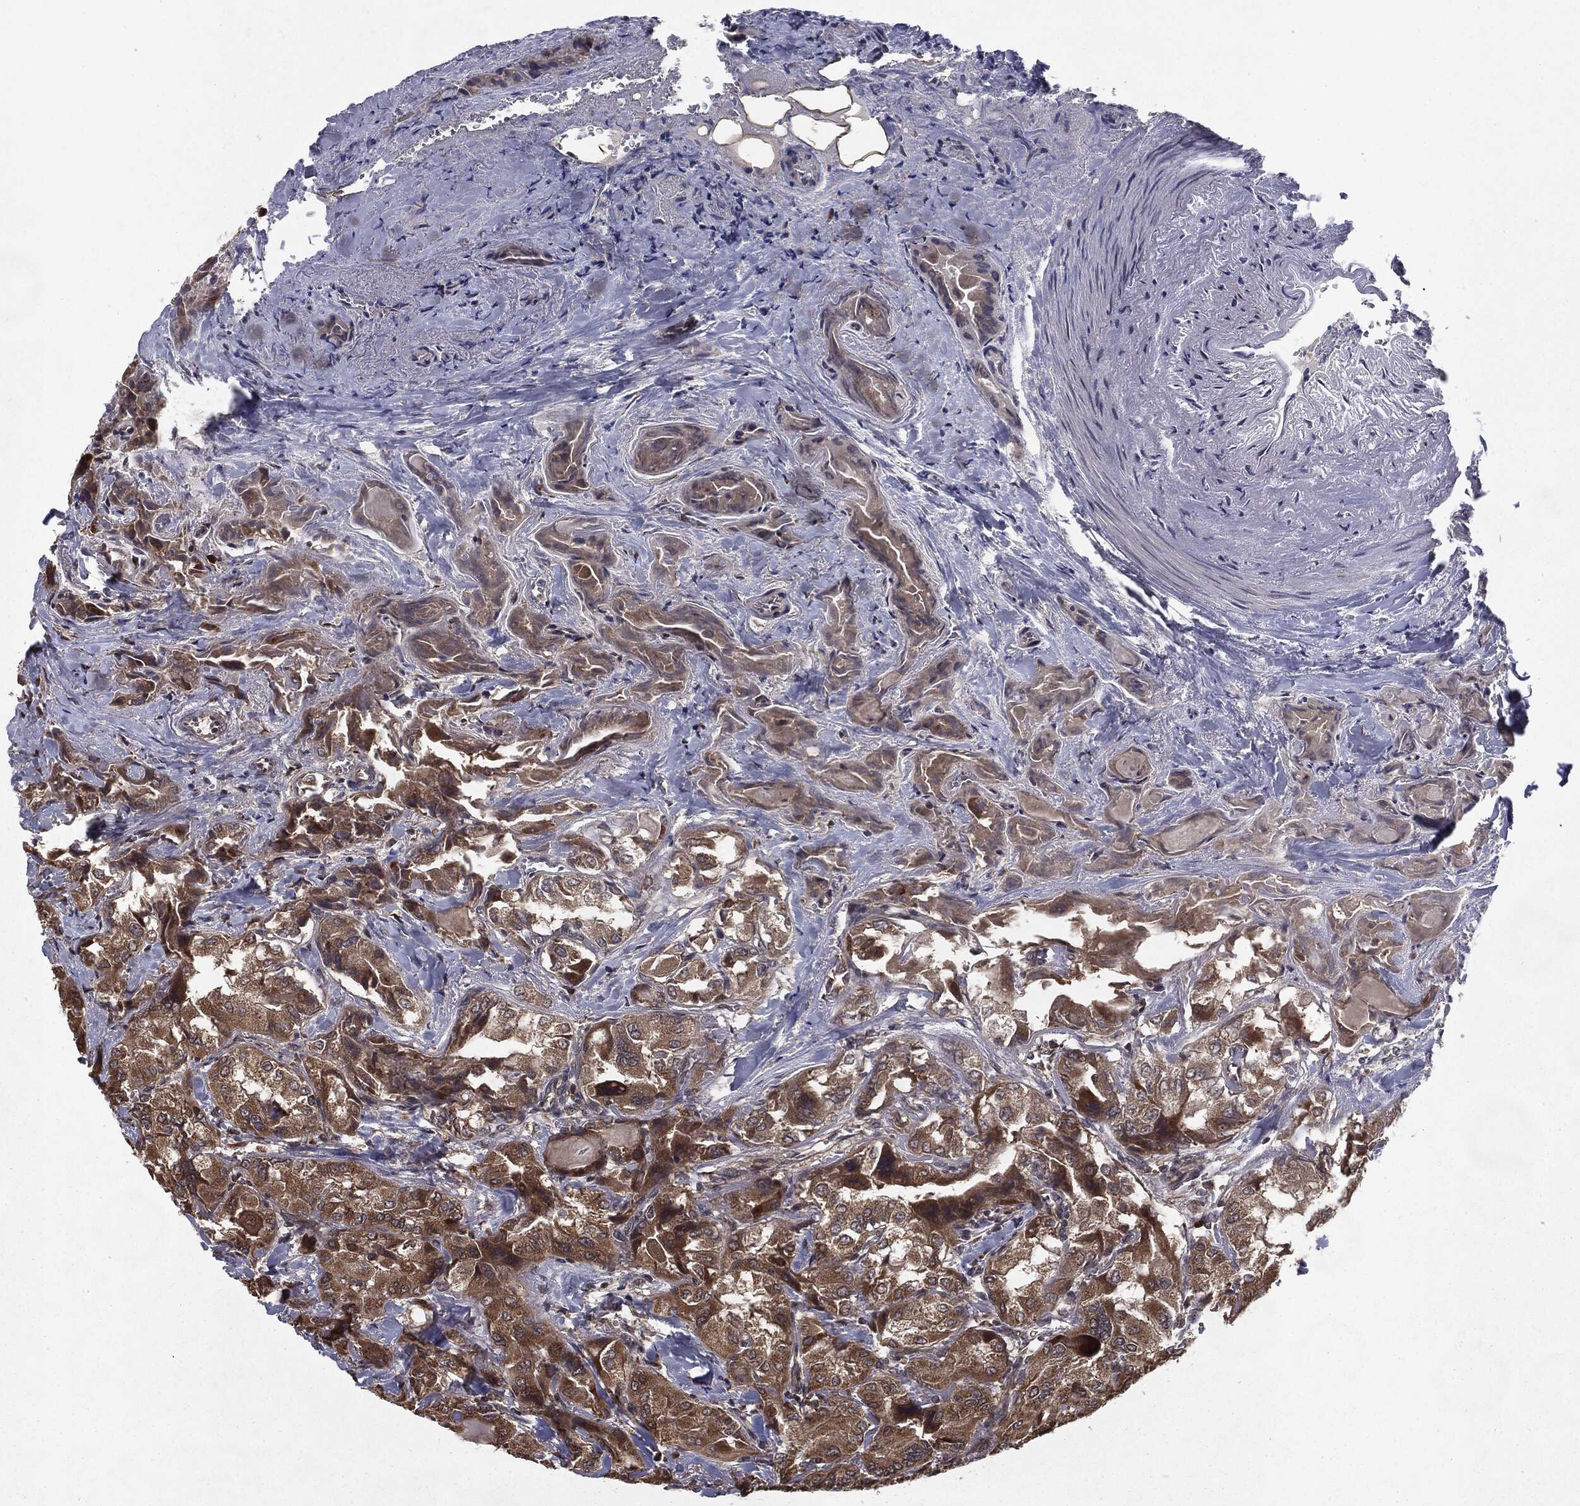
{"staining": {"intensity": "moderate", "quantity": ">75%", "location": "cytoplasmic/membranous"}, "tissue": "thyroid cancer", "cell_type": "Tumor cells", "image_type": "cancer", "snomed": [{"axis": "morphology", "description": "Normal tissue, NOS"}, {"axis": "morphology", "description": "Papillary adenocarcinoma, NOS"}, {"axis": "topography", "description": "Thyroid gland"}], "caption": "Thyroid papillary adenocarcinoma stained with DAB (3,3'-diaminobenzidine) immunohistochemistry (IHC) exhibits medium levels of moderate cytoplasmic/membranous expression in about >75% of tumor cells. (IHC, brightfield microscopy, high magnification).", "gene": "HDAC5", "patient": {"sex": "female", "age": 66}}